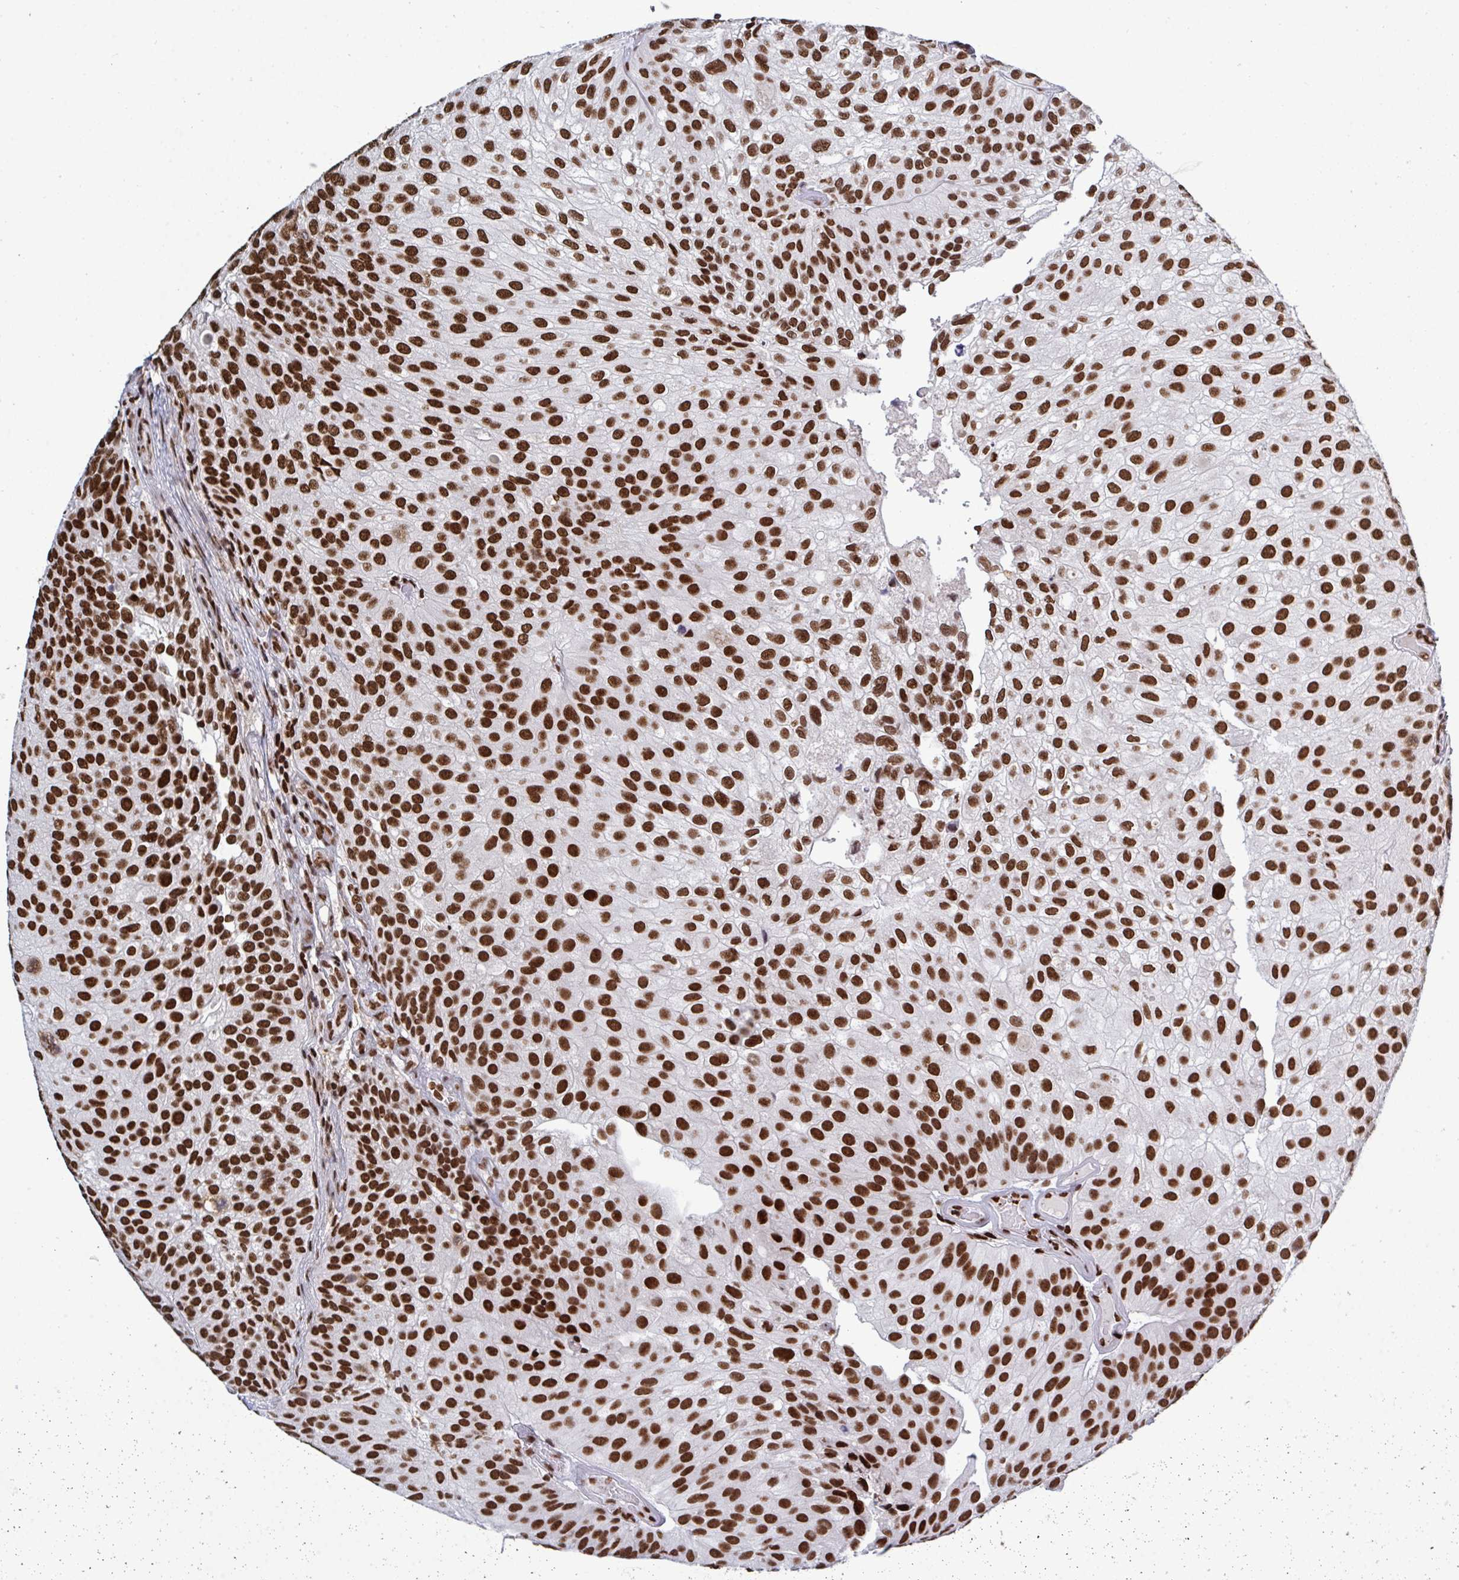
{"staining": {"intensity": "strong", "quantity": ">75%", "location": "nuclear"}, "tissue": "urothelial cancer", "cell_type": "Tumor cells", "image_type": "cancer", "snomed": [{"axis": "morphology", "description": "Urothelial carcinoma, NOS"}, {"axis": "topography", "description": "Urinary bladder"}], "caption": "DAB immunohistochemical staining of human transitional cell carcinoma exhibits strong nuclear protein expression in approximately >75% of tumor cells.", "gene": "ZNF607", "patient": {"sex": "male", "age": 87}}